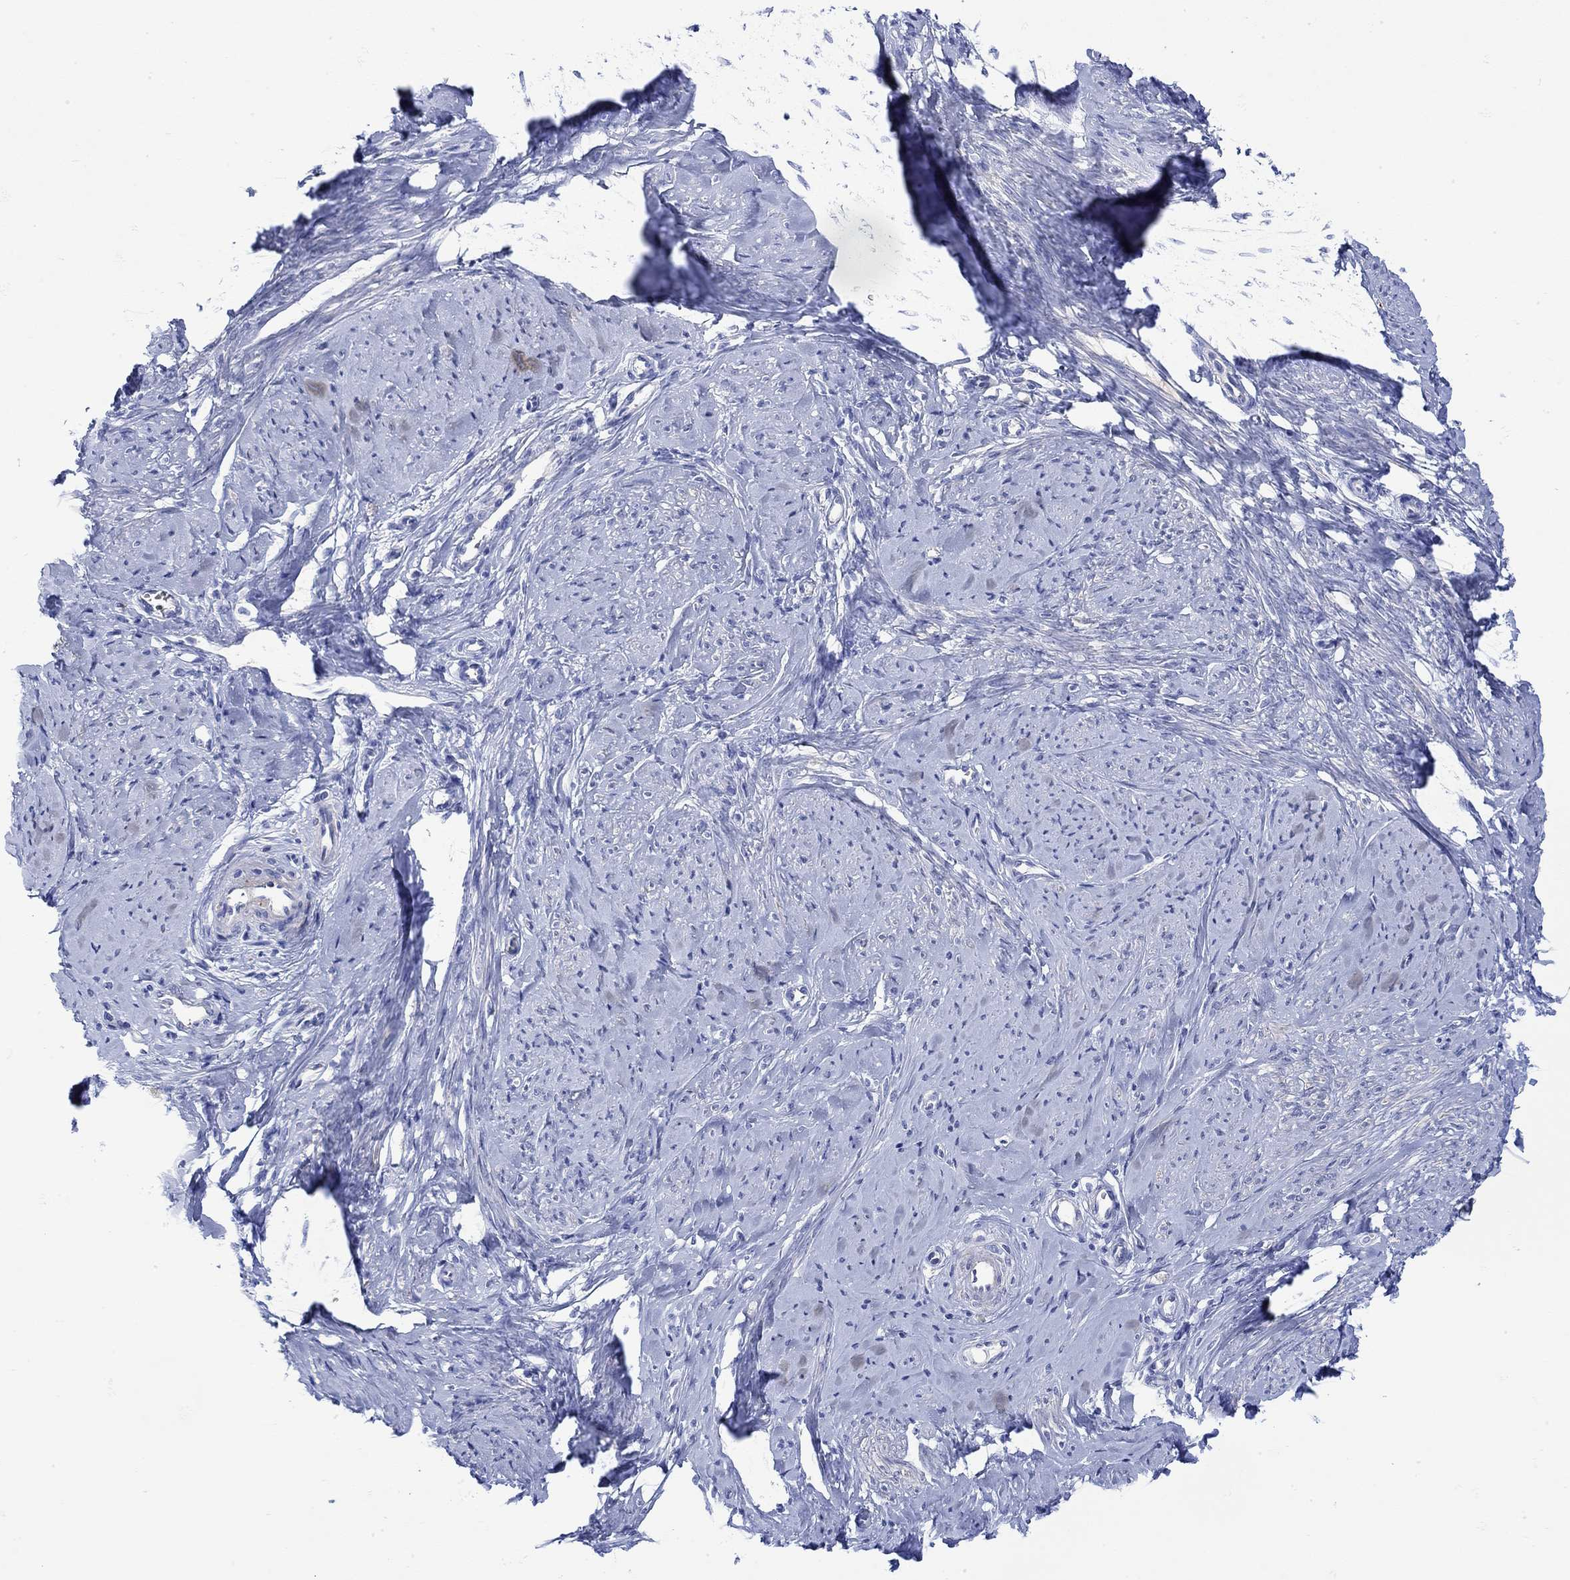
{"staining": {"intensity": "negative", "quantity": "none", "location": "none"}, "tissue": "smooth muscle", "cell_type": "Smooth muscle cells", "image_type": "normal", "snomed": [{"axis": "morphology", "description": "Normal tissue, NOS"}, {"axis": "topography", "description": "Smooth muscle"}], "caption": "Immunohistochemical staining of unremarkable smooth muscle demonstrates no significant staining in smooth muscle cells. (Immunohistochemistry, brightfield microscopy, high magnification).", "gene": "ANKMY1", "patient": {"sex": "female", "age": 48}}